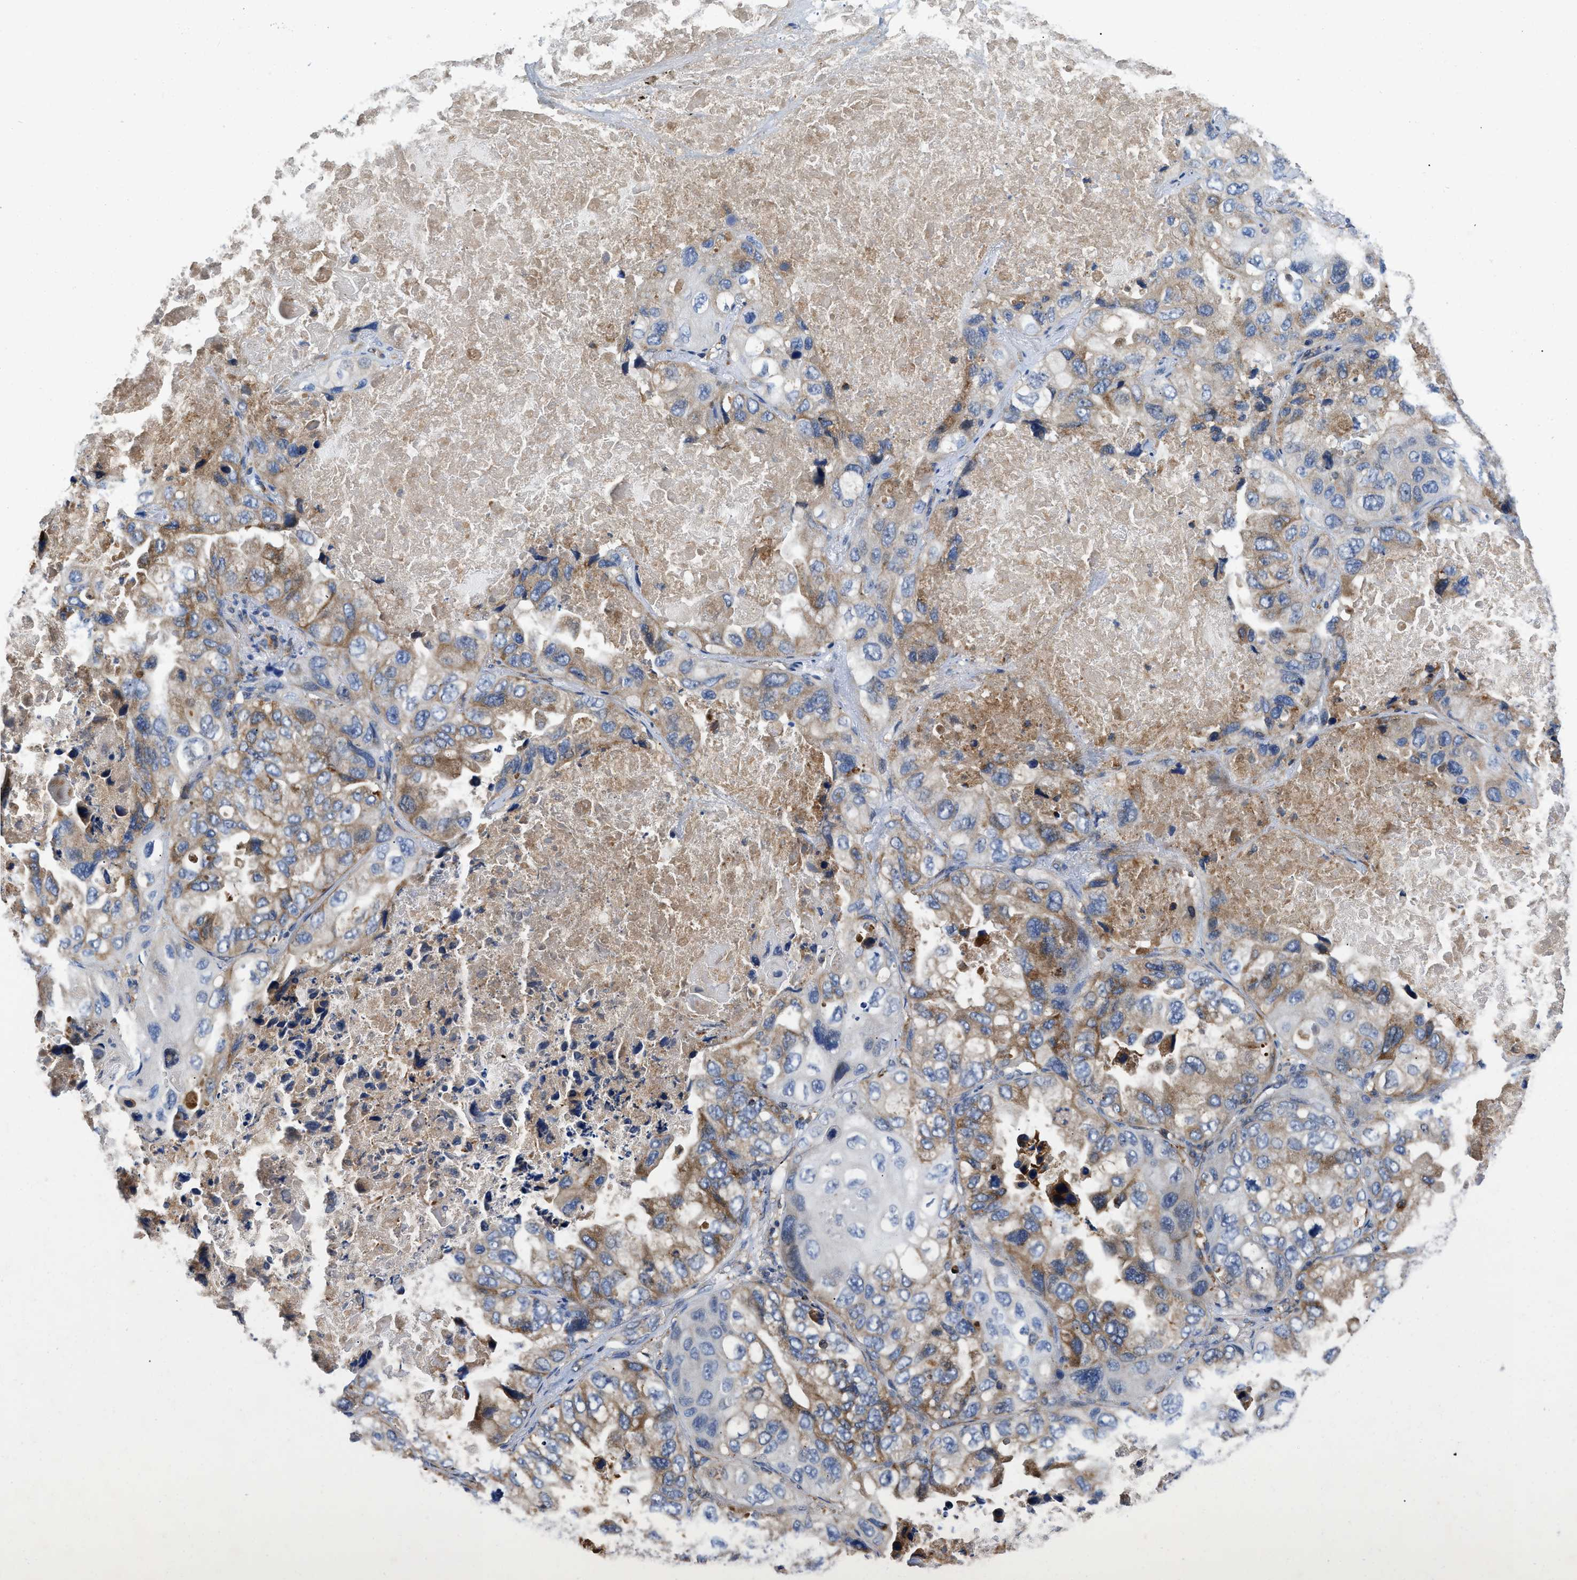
{"staining": {"intensity": "moderate", "quantity": "<25%", "location": "cytoplasmic/membranous"}, "tissue": "lung cancer", "cell_type": "Tumor cells", "image_type": "cancer", "snomed": [{"axis": "morphology", "description": "Squamous cell carcinoma, NOS"}, {"axis": "topography", "description": "Lung"}], "caption": "Lung cancer tissue reveals moderate cytoplasmic/membranous positivity in approximately <25% of tumor cells, visualized by immunohistochemistry.", "gene": "ENPP4", "patient": {"sex": "female", "age": 73}}